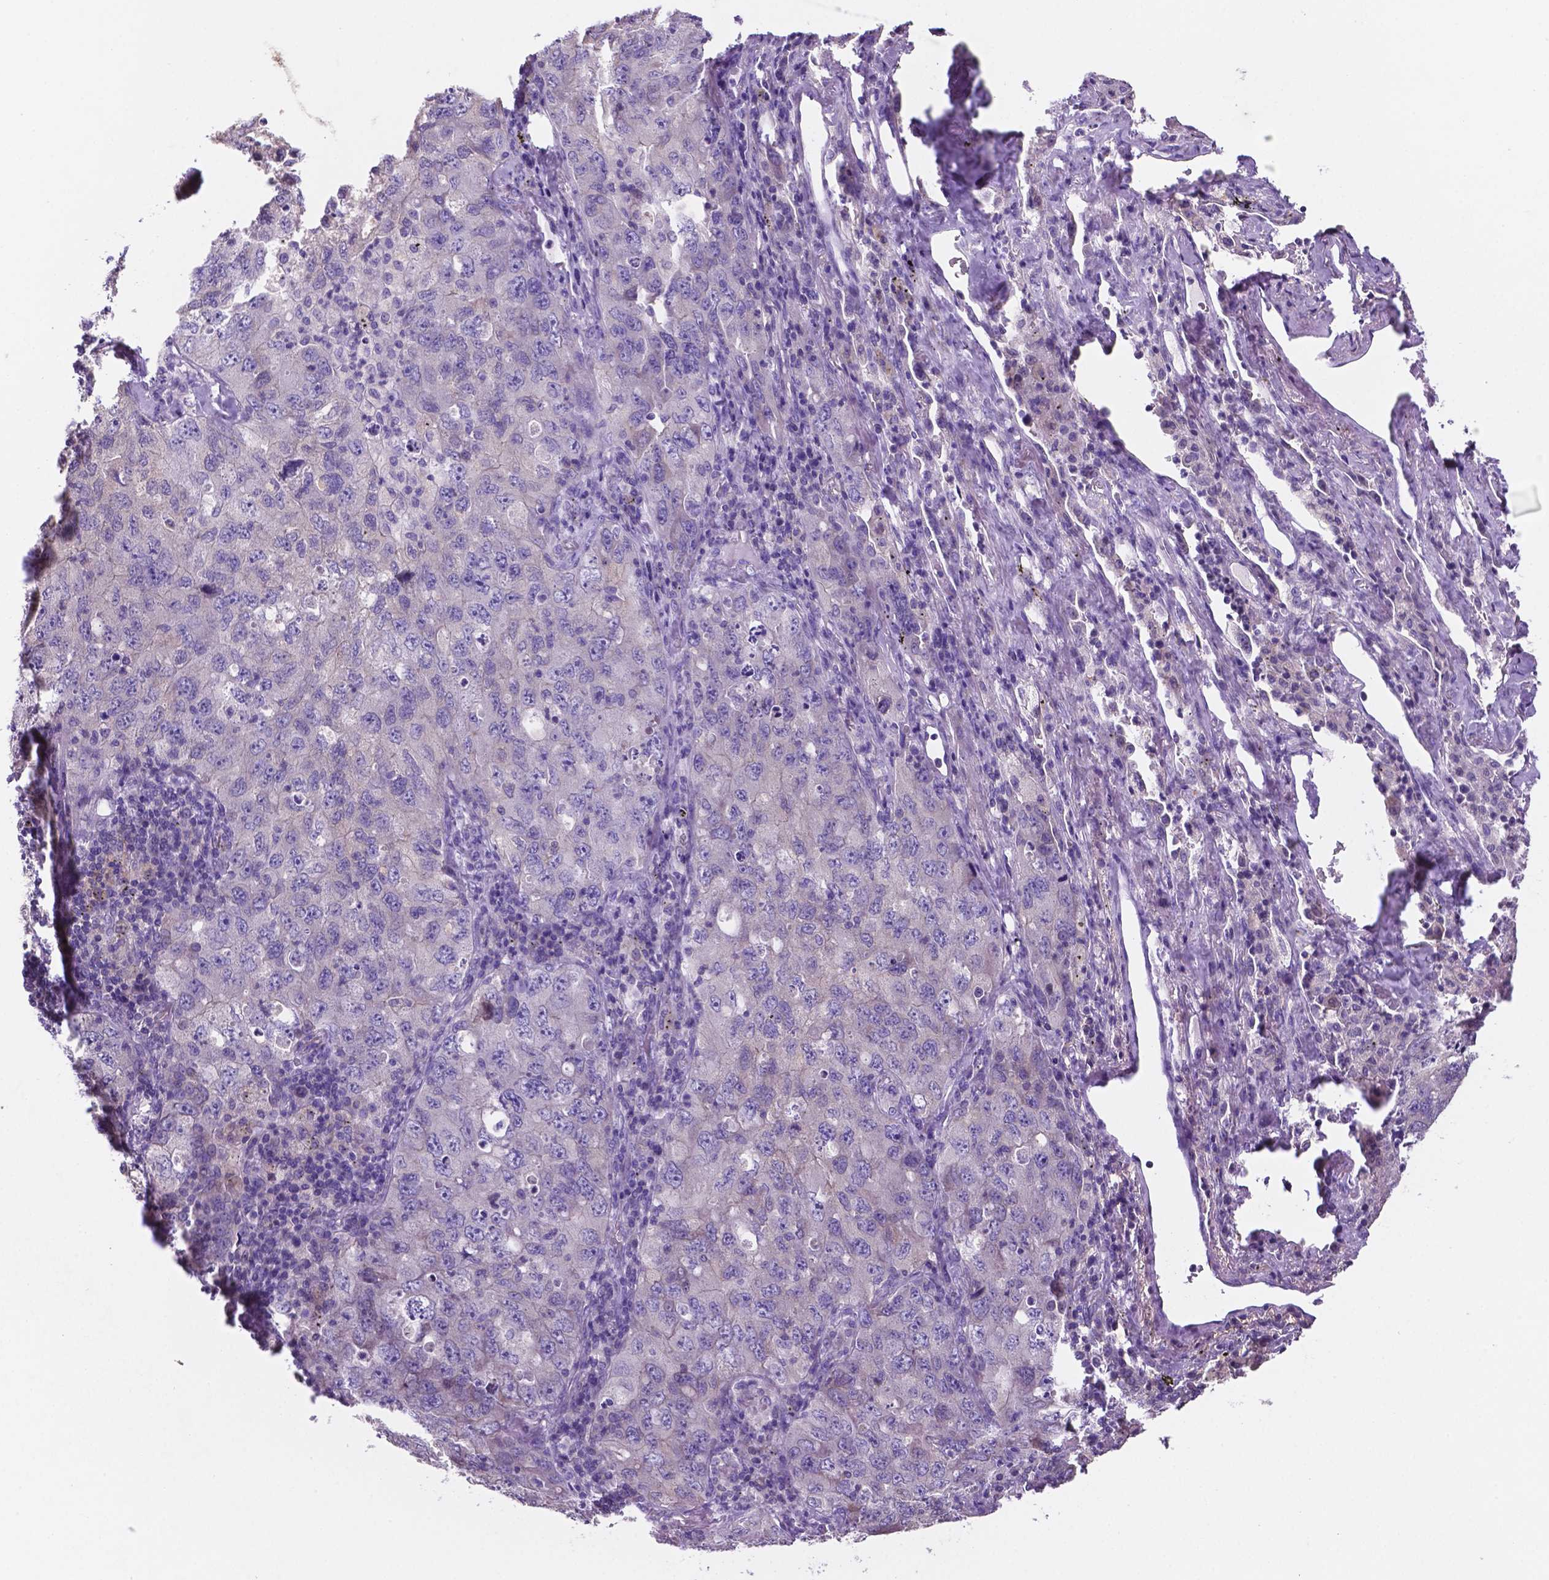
{"staining": {"intensity": "negative", "quantity": "none", "location": "none"}, "tissue": "lung cancer", "cell_type": "Tumor cells", "image_type": "cancer", "snomed": [{"axis": "morphology", "description": "Adenocarcinoma, NOS"}, {"axis": "topography", "description": "Lung"}], "caption": "This histopathology image is of lung adenocarcinoma stained with immunohistochemistry (IHC) to label a protein in brown with the nuclei are counter-stained blue. There is no staining in tumor cells. (Immunohistochemistry (ihc), brightfield microscopy, high magnification).", "gene": "MKRN2OS", "patient": {"sex": "female", "age": 57}}